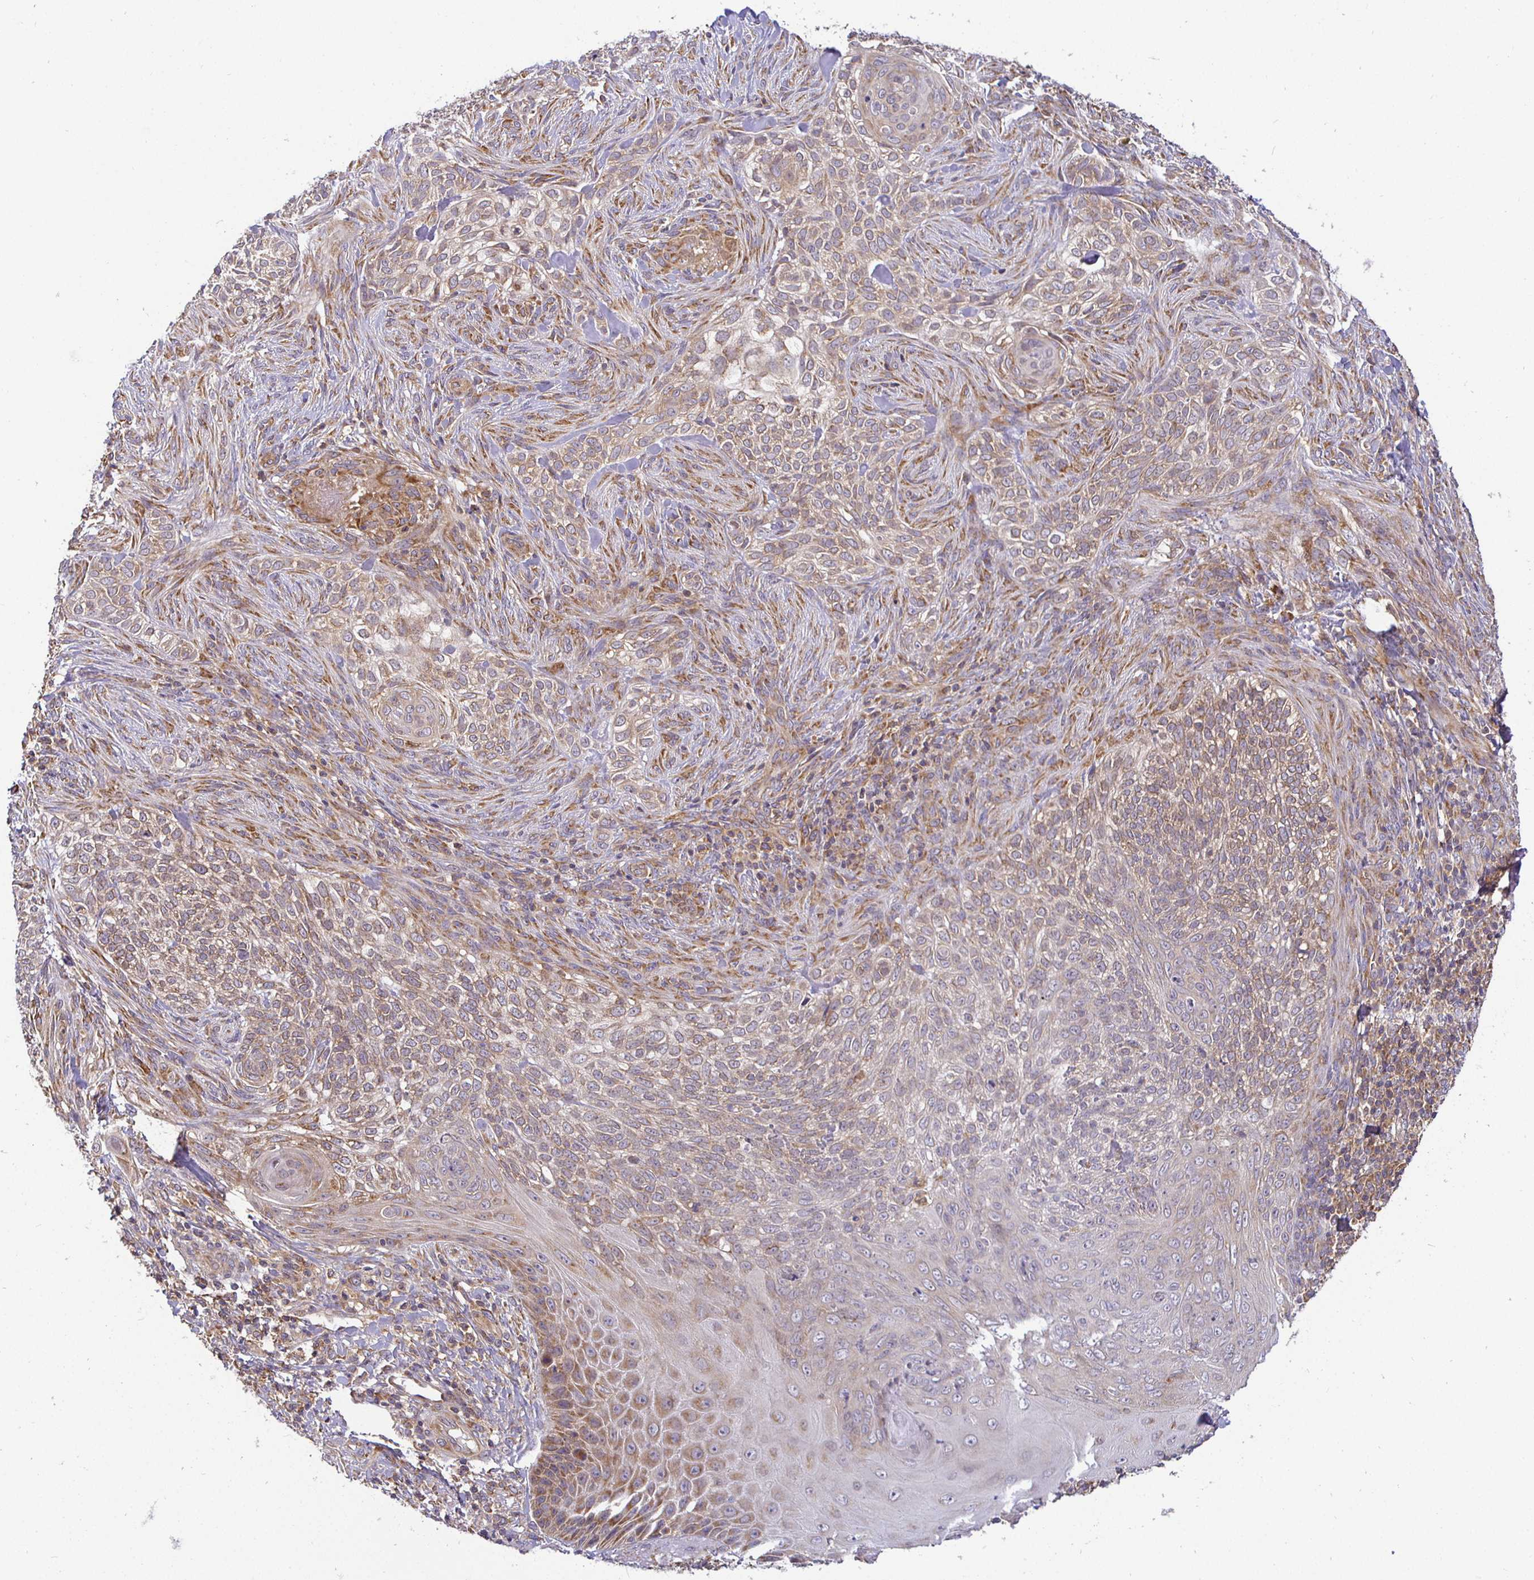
{"staining": {"intensity": "weak", "quantity": ">75%", "location": "cytoplasmic/membranous"}, "tissue": "skin cancer", "cell_type": "Tumor cells", "image_type": "cancer", "snomed": [{"axis": "morphology", "description": "Basal cell carcinoma"}, {"axis": "topography", "description": "Skin"}], "caption": "Protein staining reveals weak cytoplasmic/membranous expression in approximately >75% of tumor cells in basal cell carcinoma (skin).", "gene": "IRAK1", "patient": {"sex": "female", "age": 48}}